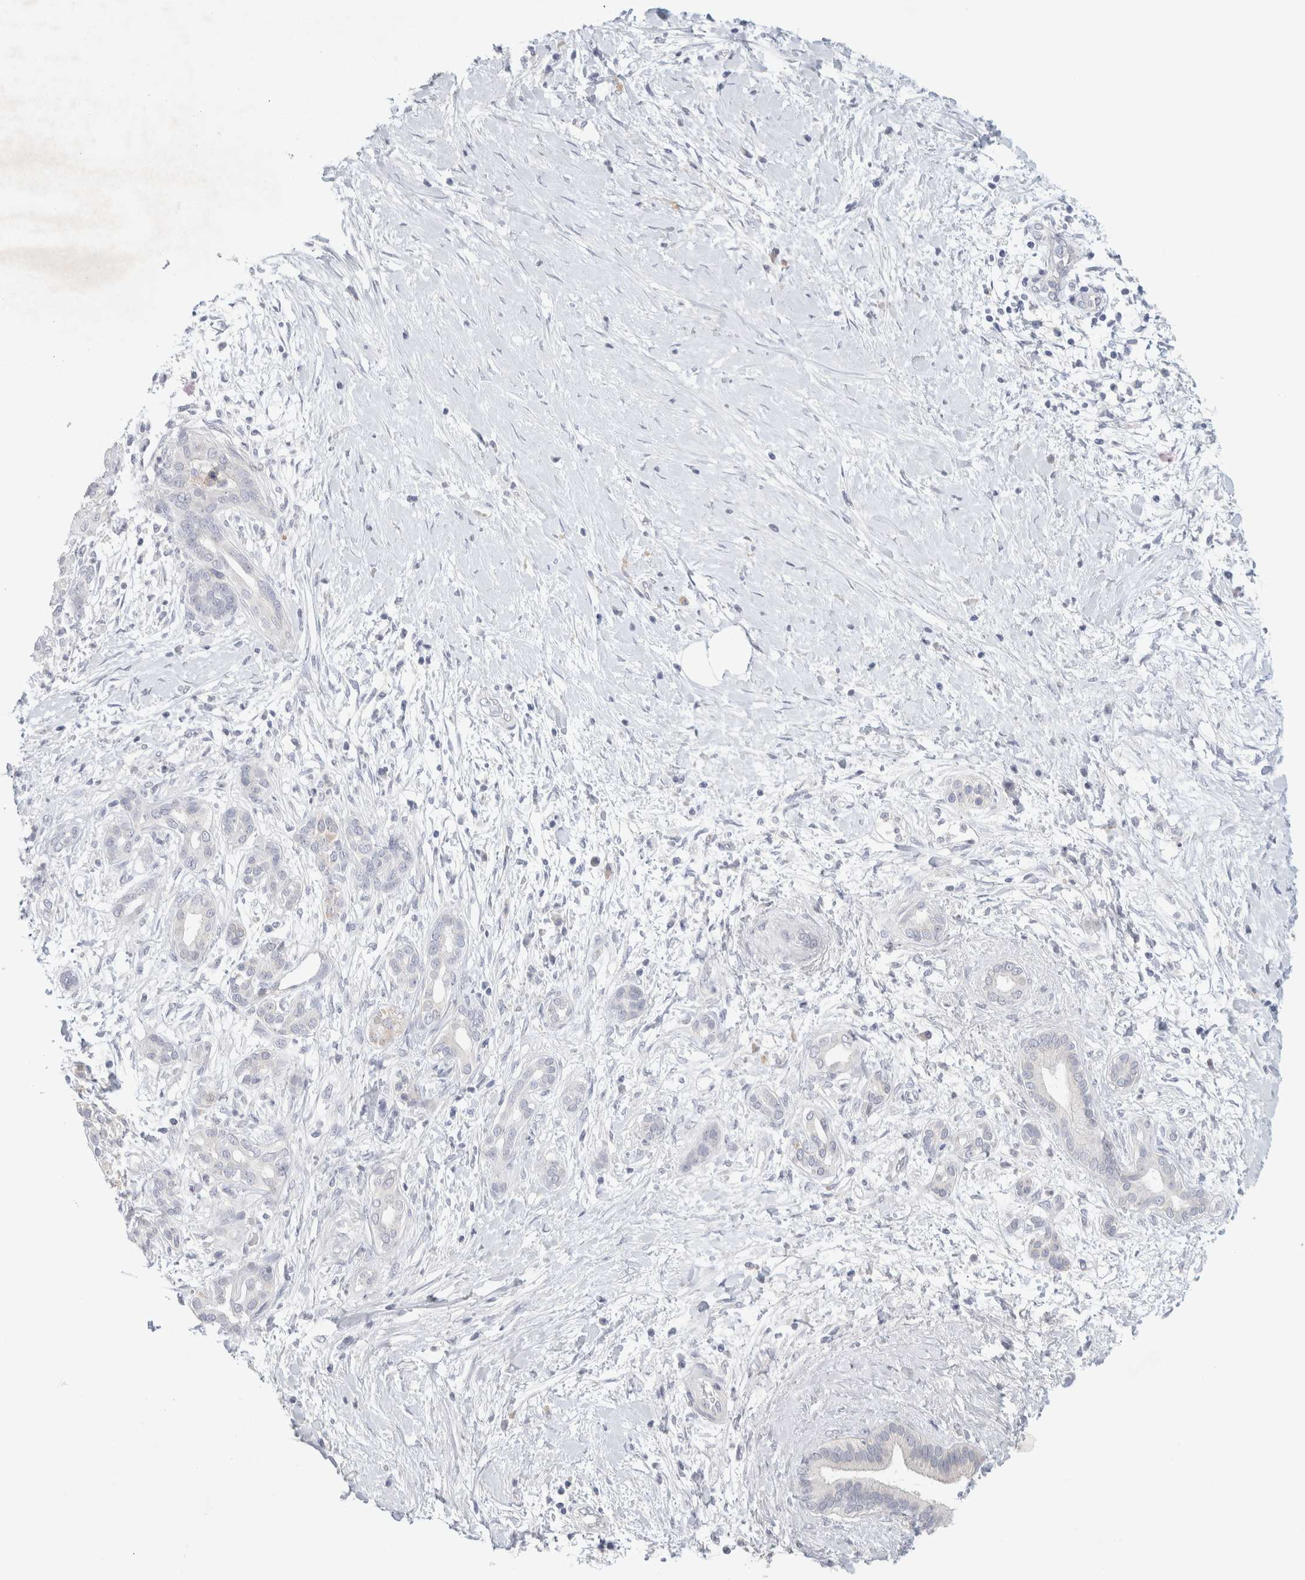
{"staining": {"intensity": "negative", "quantity": "none", "location": "none"}, "tissue": "pancreatic cancer", "cell_type": "Tumor cells", "image_type": "cancer", "snomed": [{"axis": "morphology", "description": "Adenocarcinoma, NOS"}, {"axis": "topography", "description": "Pancreas"}], "caption": "Tumor cells are negative for brown protein staining in adenocarcinoma (pancreatic).", "gene": "MPP2", "patient": {"sex": "male", "age": 58}}